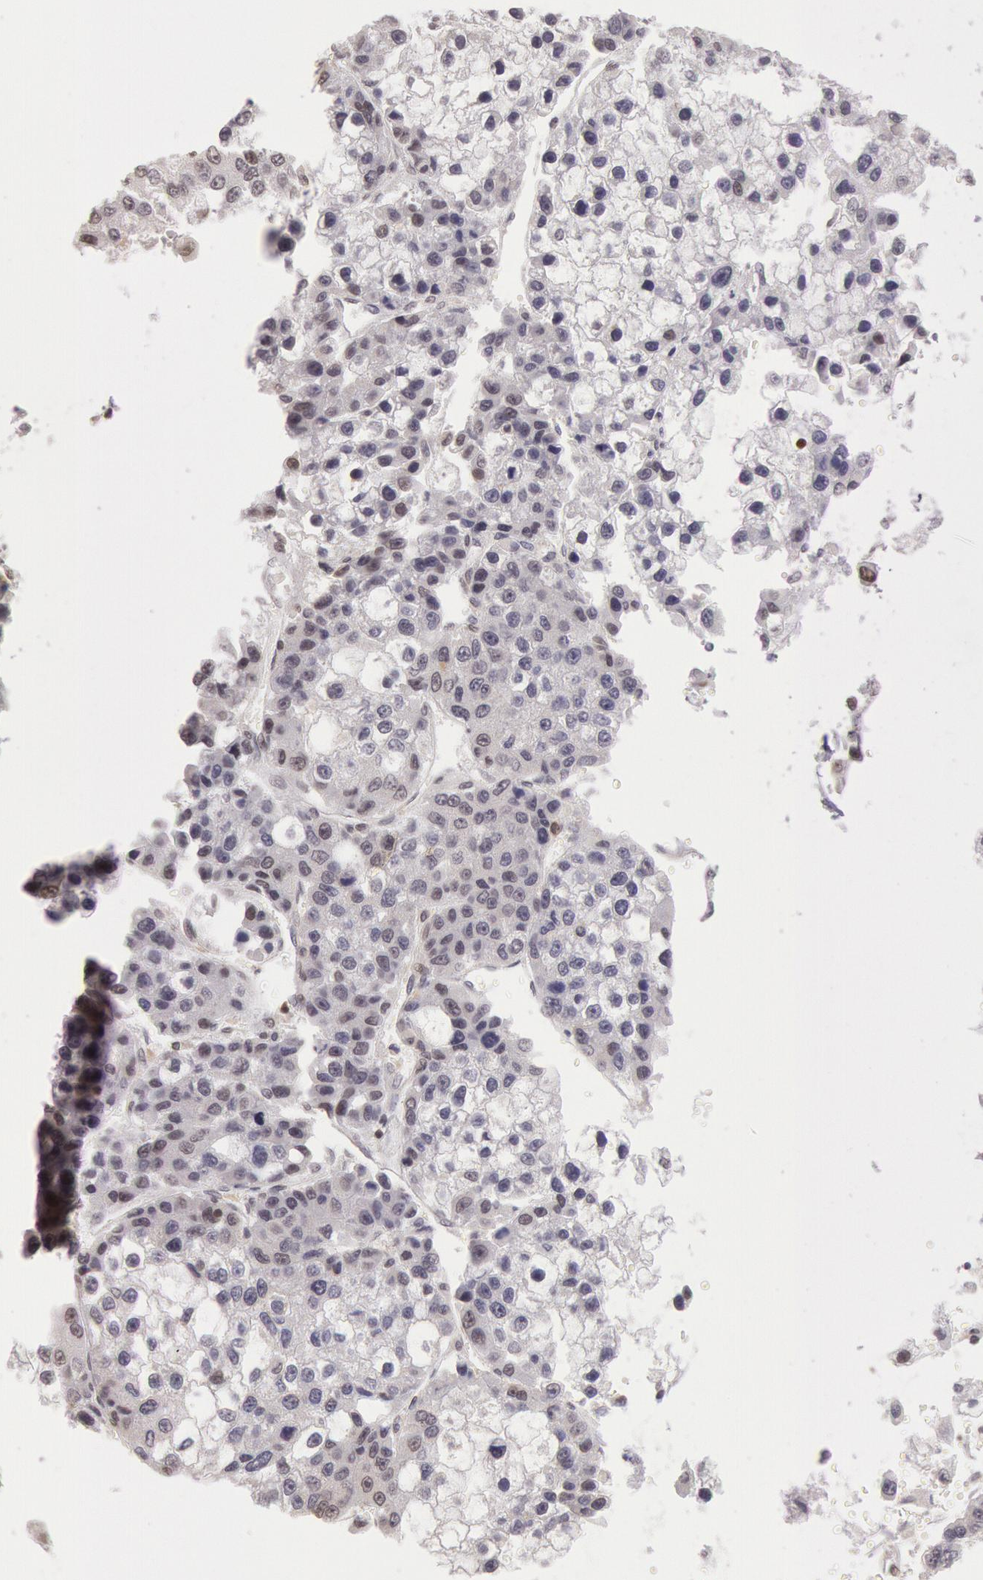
{"staining": {"intensity": "weak", "quantity": "25%-75%", "location": "nuclear"}, "tissue": "liver cancer", "cell_type": "Tumor cells", "image_type": "cancer", "snomed": [{"axis": "morphology", "description": "Carcinoma, Hepatocellular, NOS"}, {"axis": "topography", "description": "Liver"}], "caption": "High-power microscopy captured an IHC photomicrograph of liver cancer, revealing weak nuclear staining in about 25%-75% of tumor cells.", "gene": "ESS2", "patient": {"sex": "female", "age": 66}}